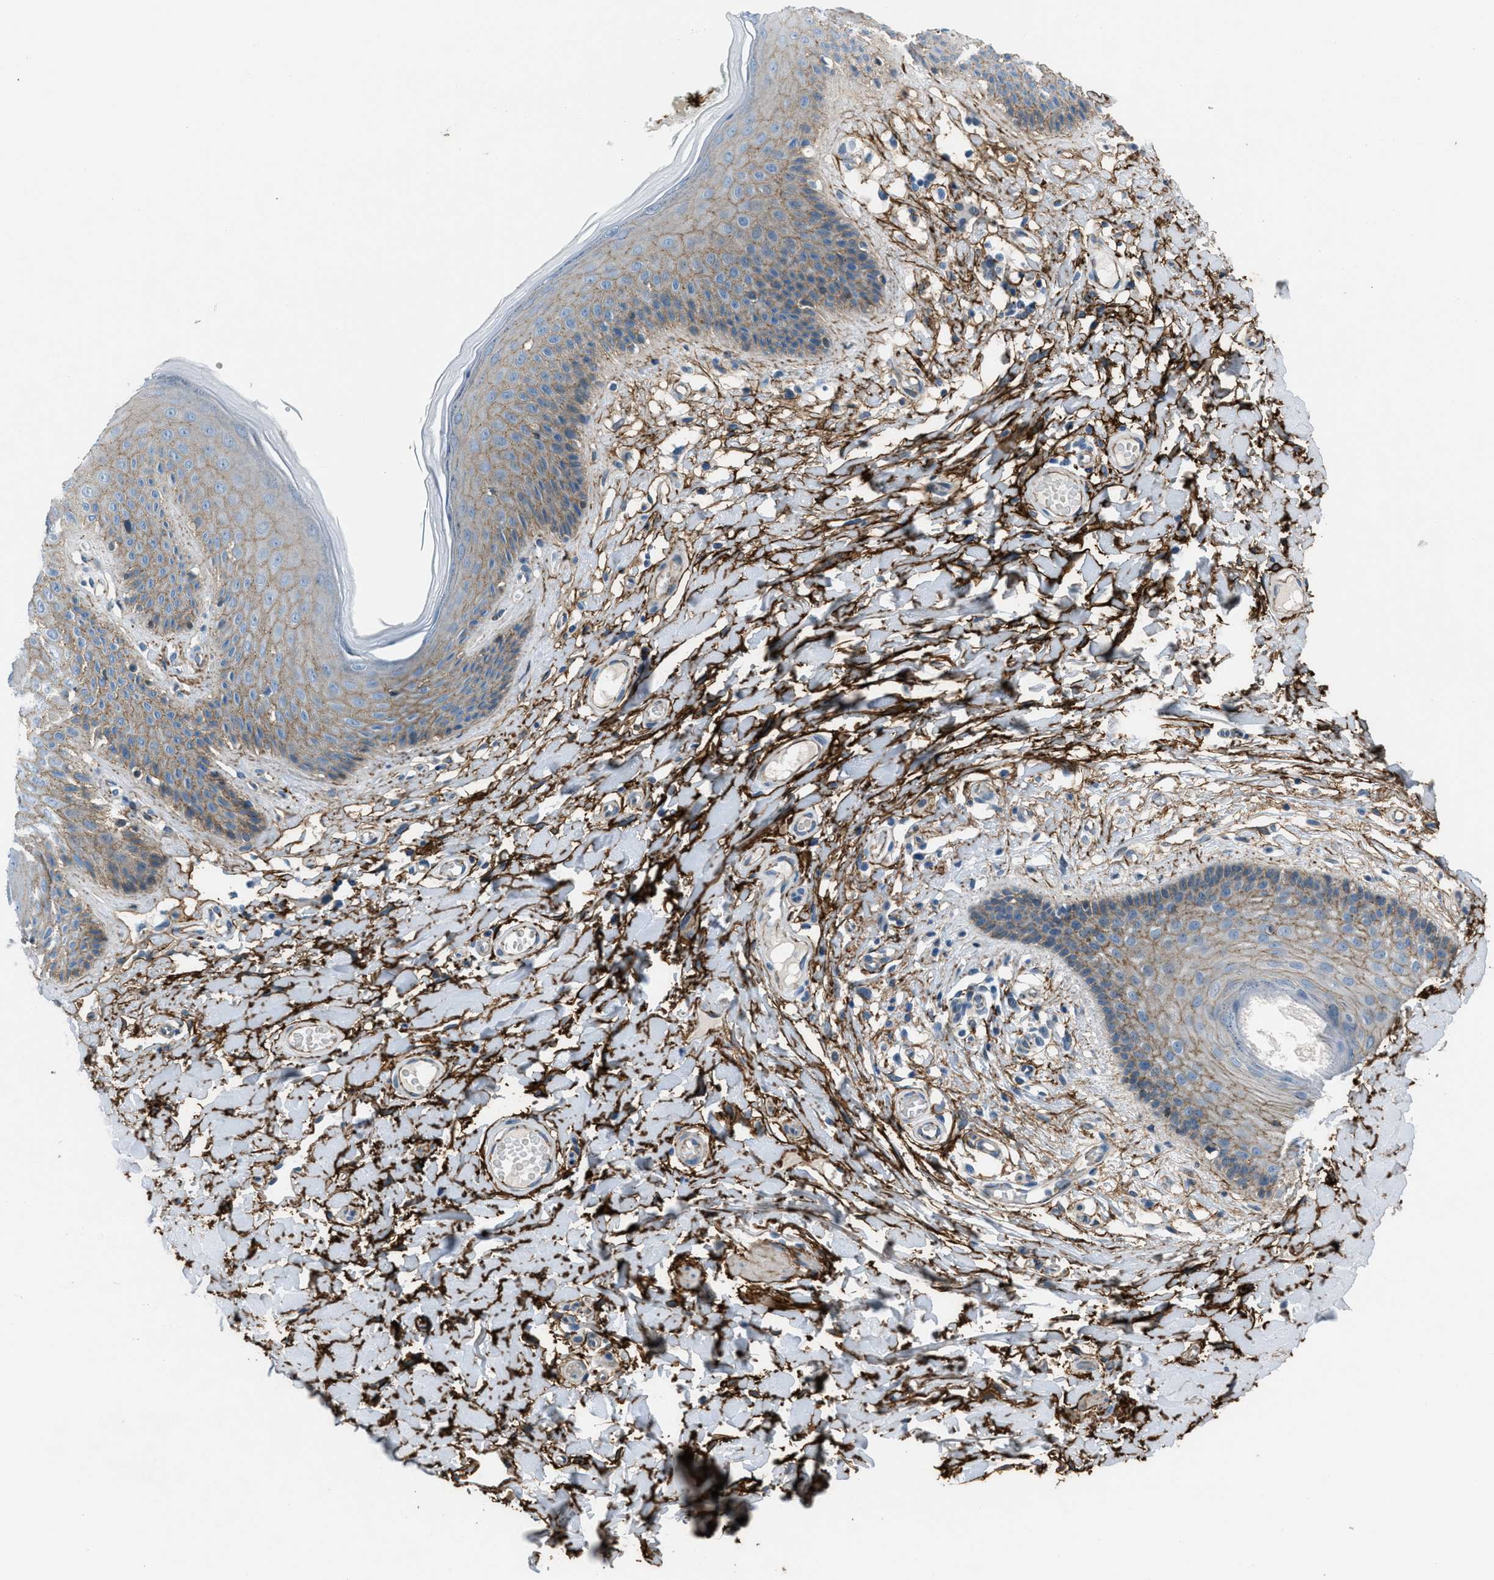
{"staining": {"intensity": "weak", "quantity": "25%-75%", "location": "cytoplasmic/membranous"}, "tissue": "skin", "cell_type": "Epidermal cells", "image_type": "normal", "snomed": [{"axis": "morphology", "description": "Normal tissue, NOS"}, {"axis": "topography", "description": "Vulva"}], "caption": "Human skin stained with a brown dye displays weak cytoplasmic/membranous positive expression in about 25%-75% of epidermal cells.", "gene": "FBN1", "patient": {"sex": "female", "age": 73}}